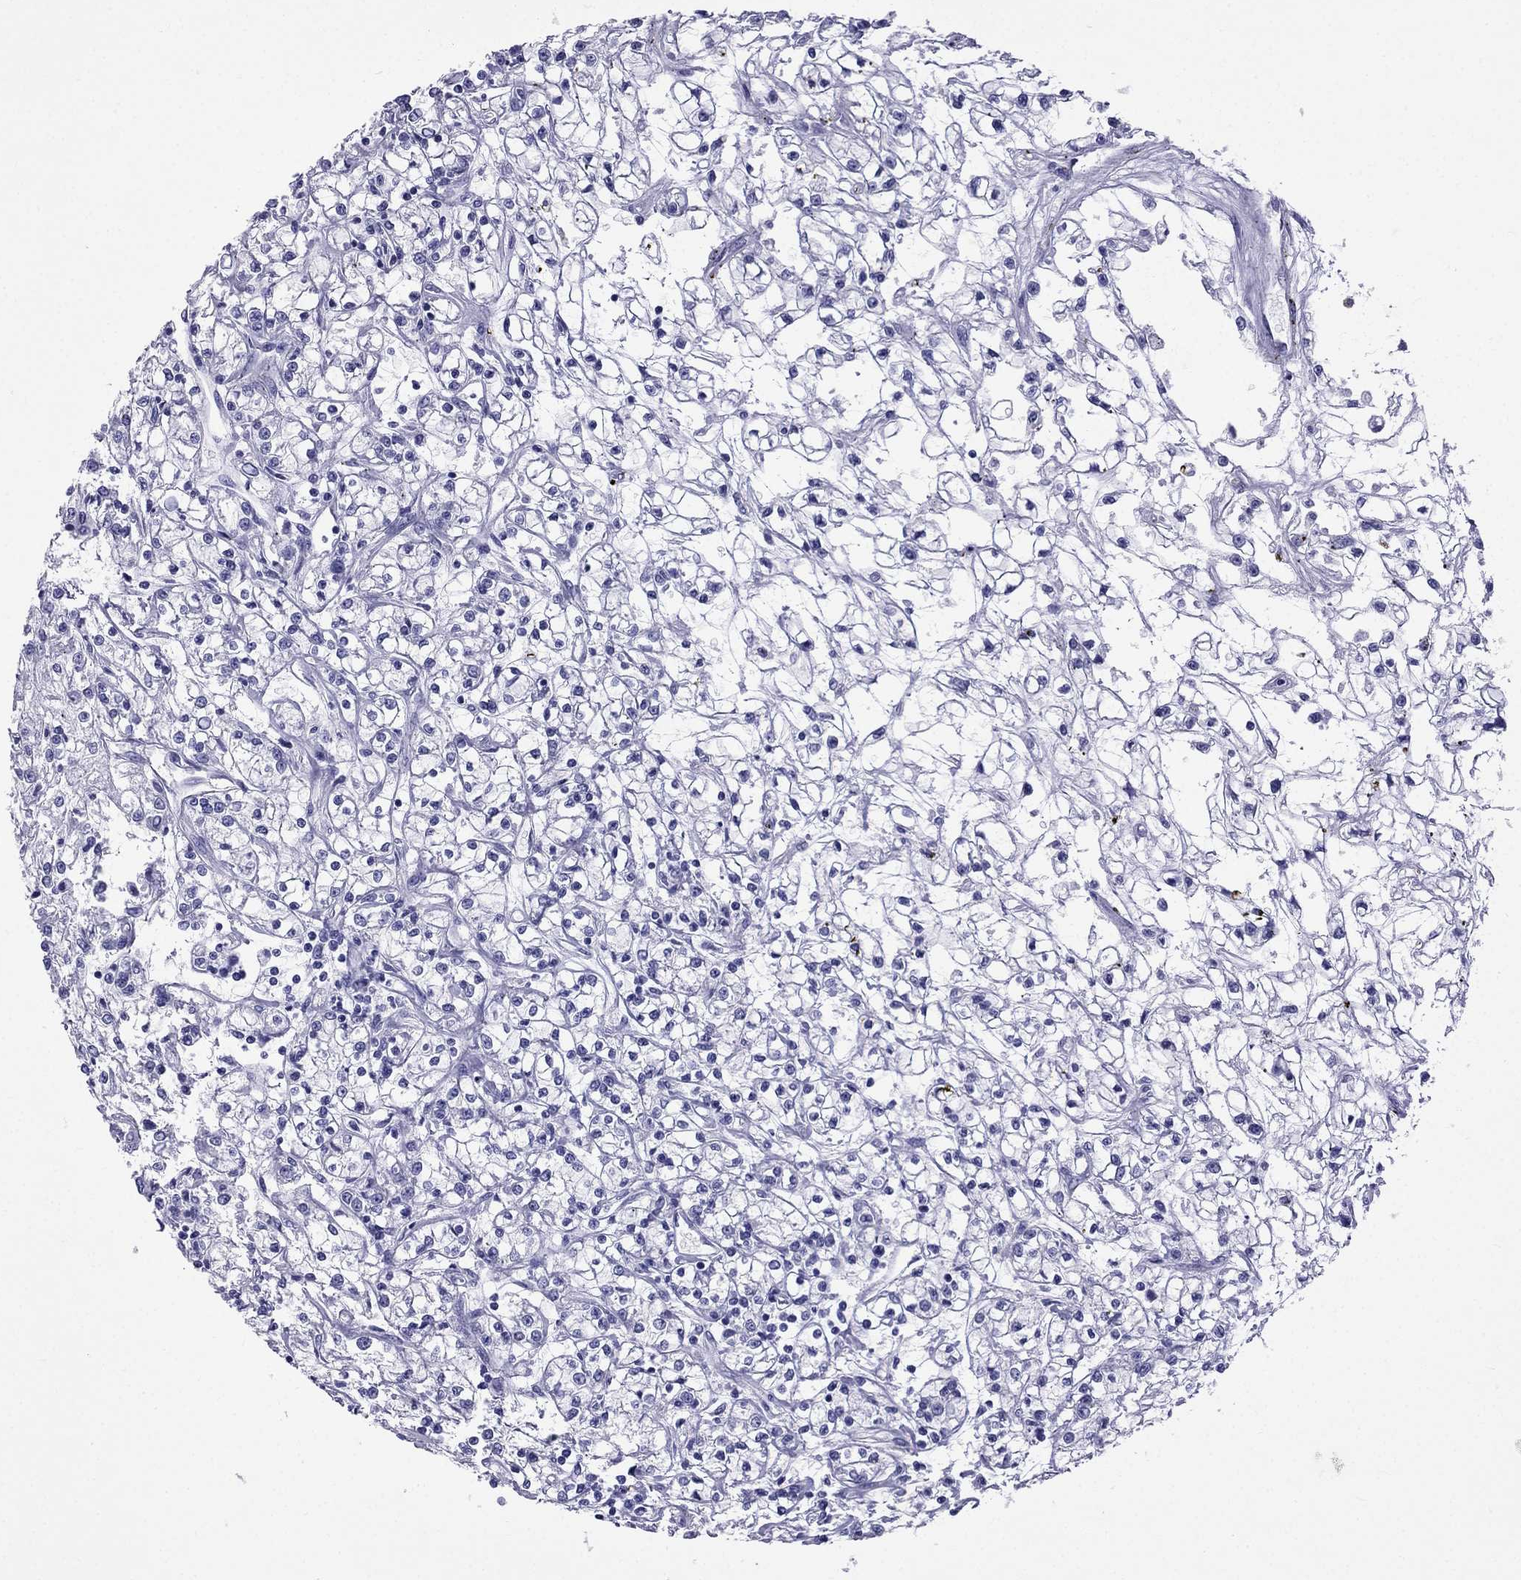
{"staining": {"intensity": "negative", "quantity": "none", "location": "none"}, "tissue": "renal cancer", "cell_type": "Tumor cells", "image_type": "cancer", "snomed": [{"axis": "morphology", "description": "Adenocarcinoma, NOS"}, {"axis": "topography", "description": "Kidney"}], "caption": "A high-resolution histopathology image shows IHC staining of adenocarcinoma (renal), which exhibits no significant staining in tumor cells.", "gene": "ARR3", "patient": {"sex": "female", "age": 59}}